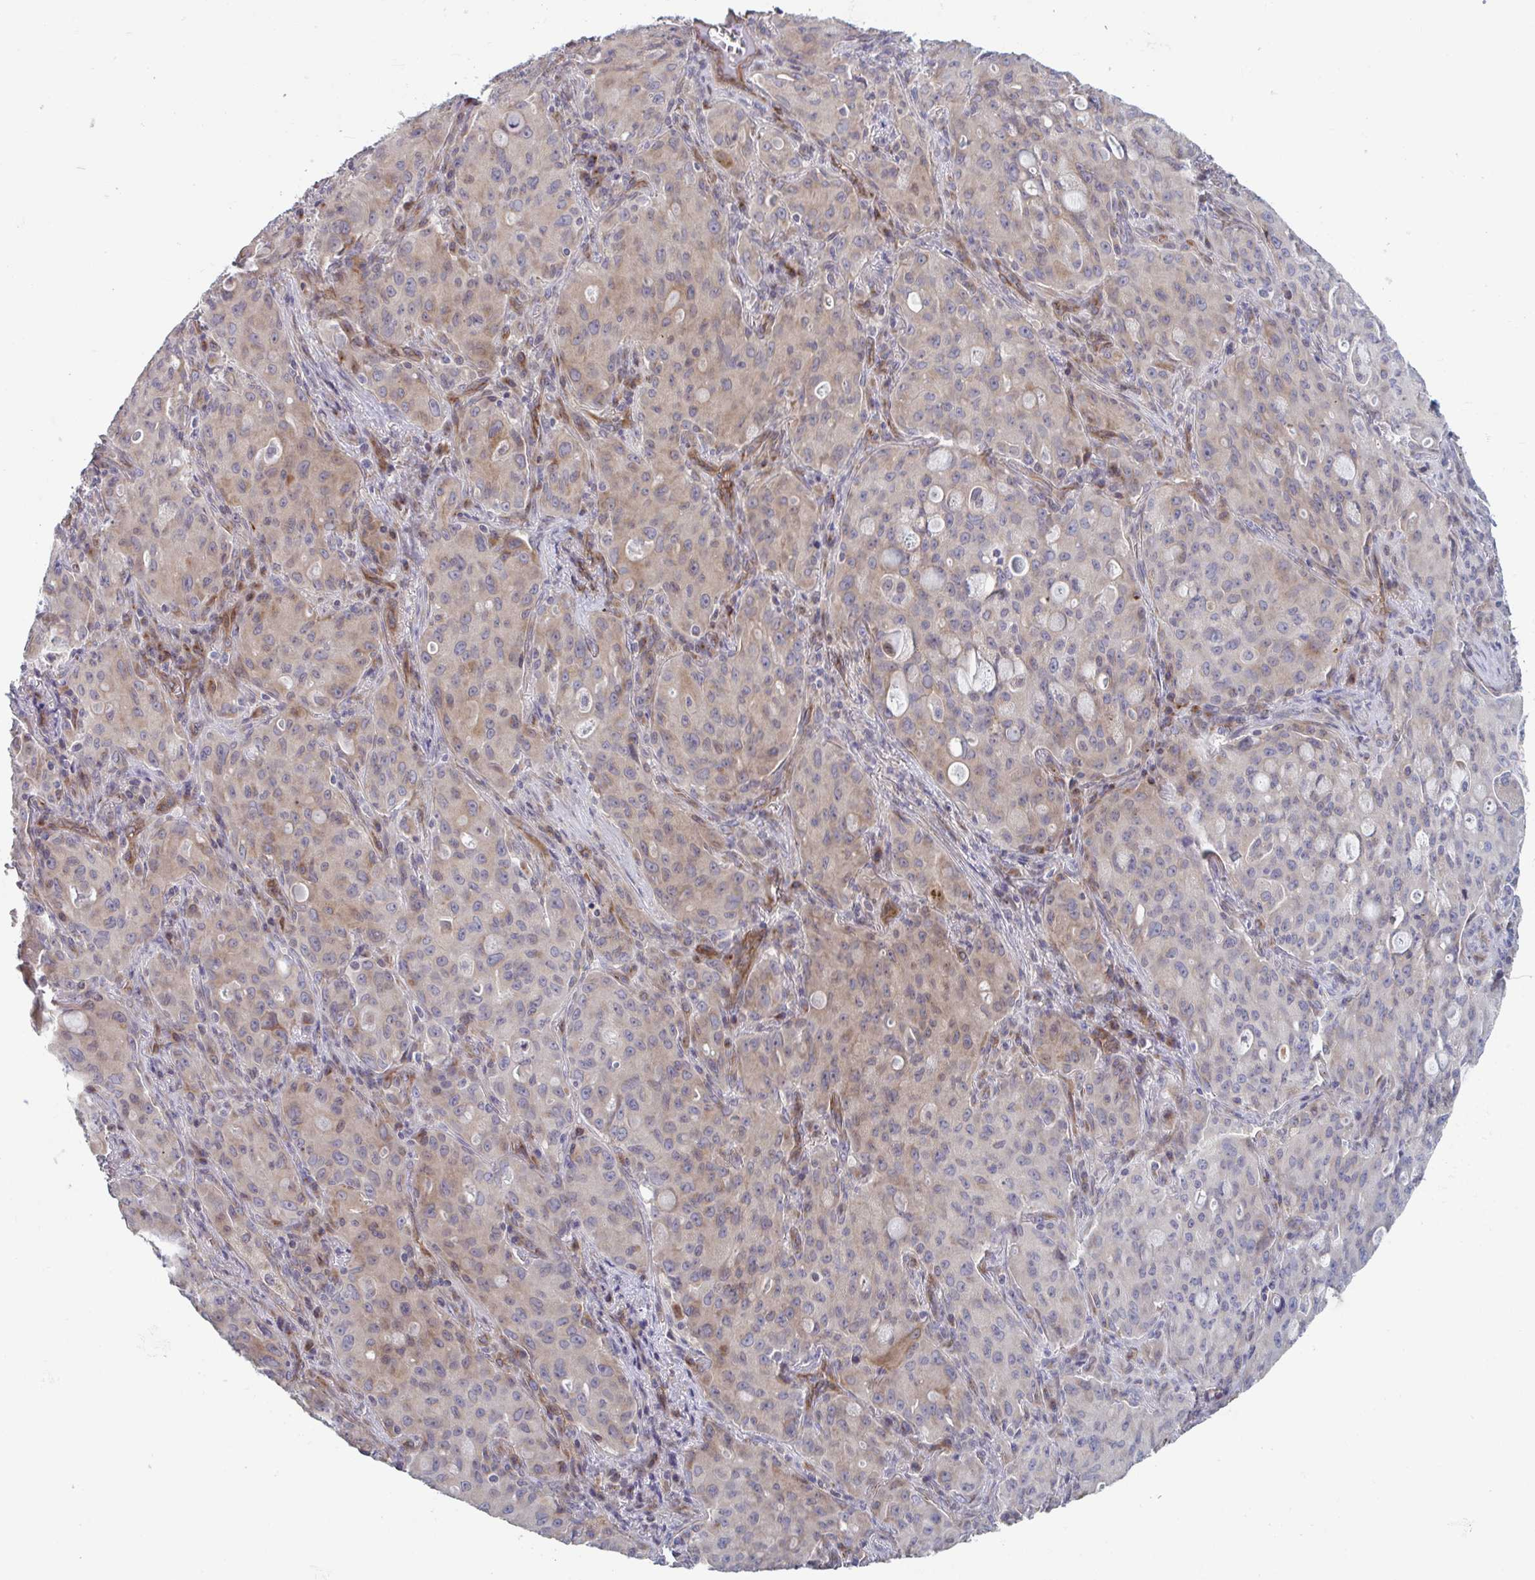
{"staining": {"intensity": "moderate", "quantity": "<25%", "location": "cytoplasmic/membranous"}, "tissue": "lung cancer", "cell_type": "Tumor cells", "image_type": "cancer", "snomed": [{"axis": "morphology", "description": "Adenocarcinoma, NOS"}, {"axis": "topography", "description": "Lung"}], "caption": "Moderate cytoplasmic/membranous protein positivity is appreciated in approximately <25% of tumor cells in lung cancer (adenocarcinoma).", "gene": "TNFSF10", "patient": {"sex": "female", "age": 44}}